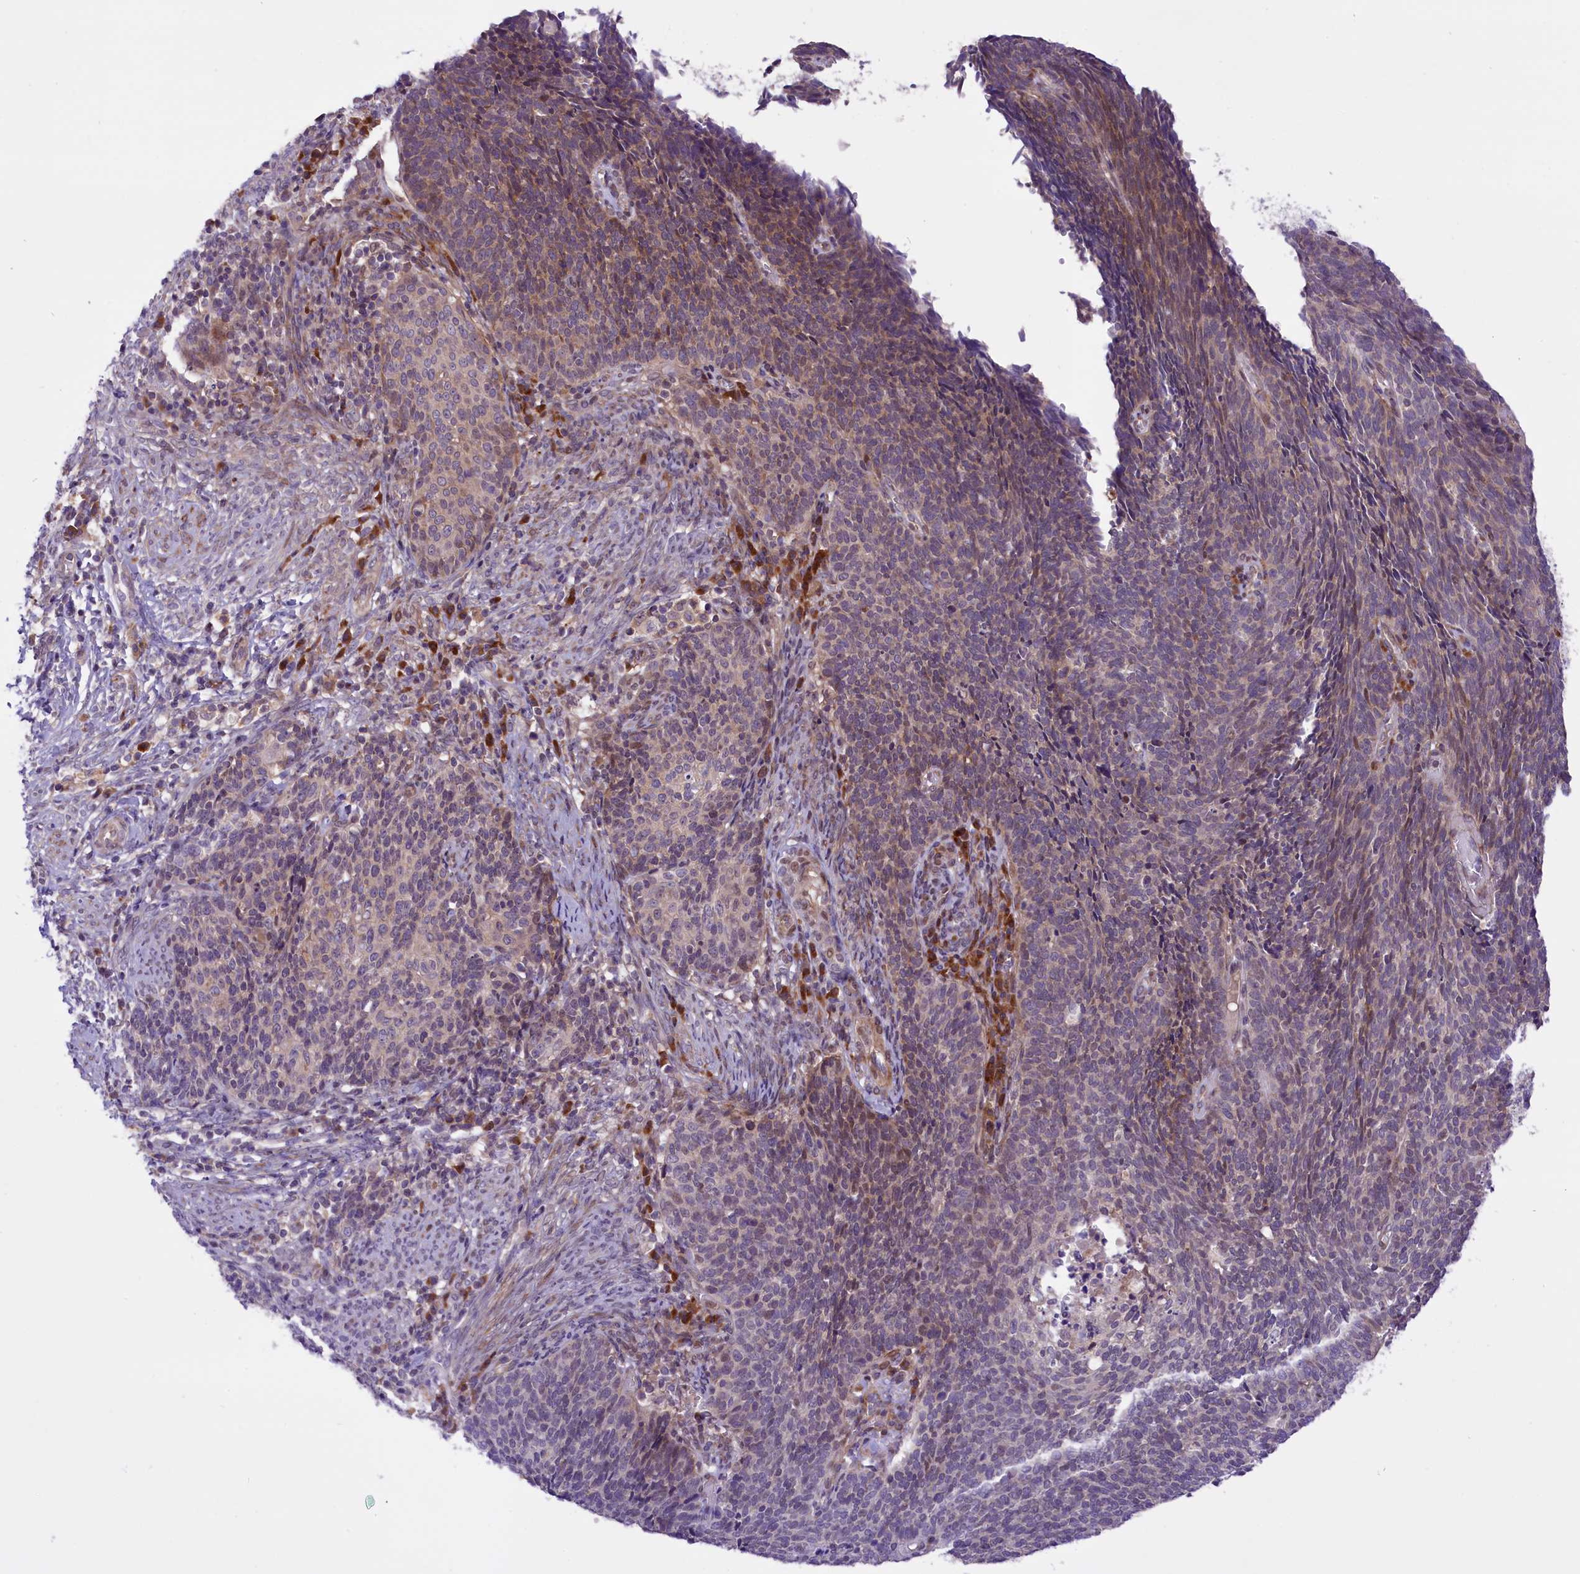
{"staining": {"intensity": "weak", "quantity": "25%-75%", "location": "cytoplasmic/membranous"}, "tissue": "cervical cancer", "cell_type": "Tumor cells", "image_type": "cancer", "snomed": [{"axis": "morphology", "description": "Squamous cell carcinoma, NOS"}, {"axis": "topography", "description": "Cervix"}], "caption": "IHC (DAB) staining of cervical cancer (squamous cell carcinoma) reveals weak cytoplasmic/membranous protein staining in approximately 25%-75% of tumor cells.", "gene": "HDAC5", "patient": {"sex": "female", "age": 39}}